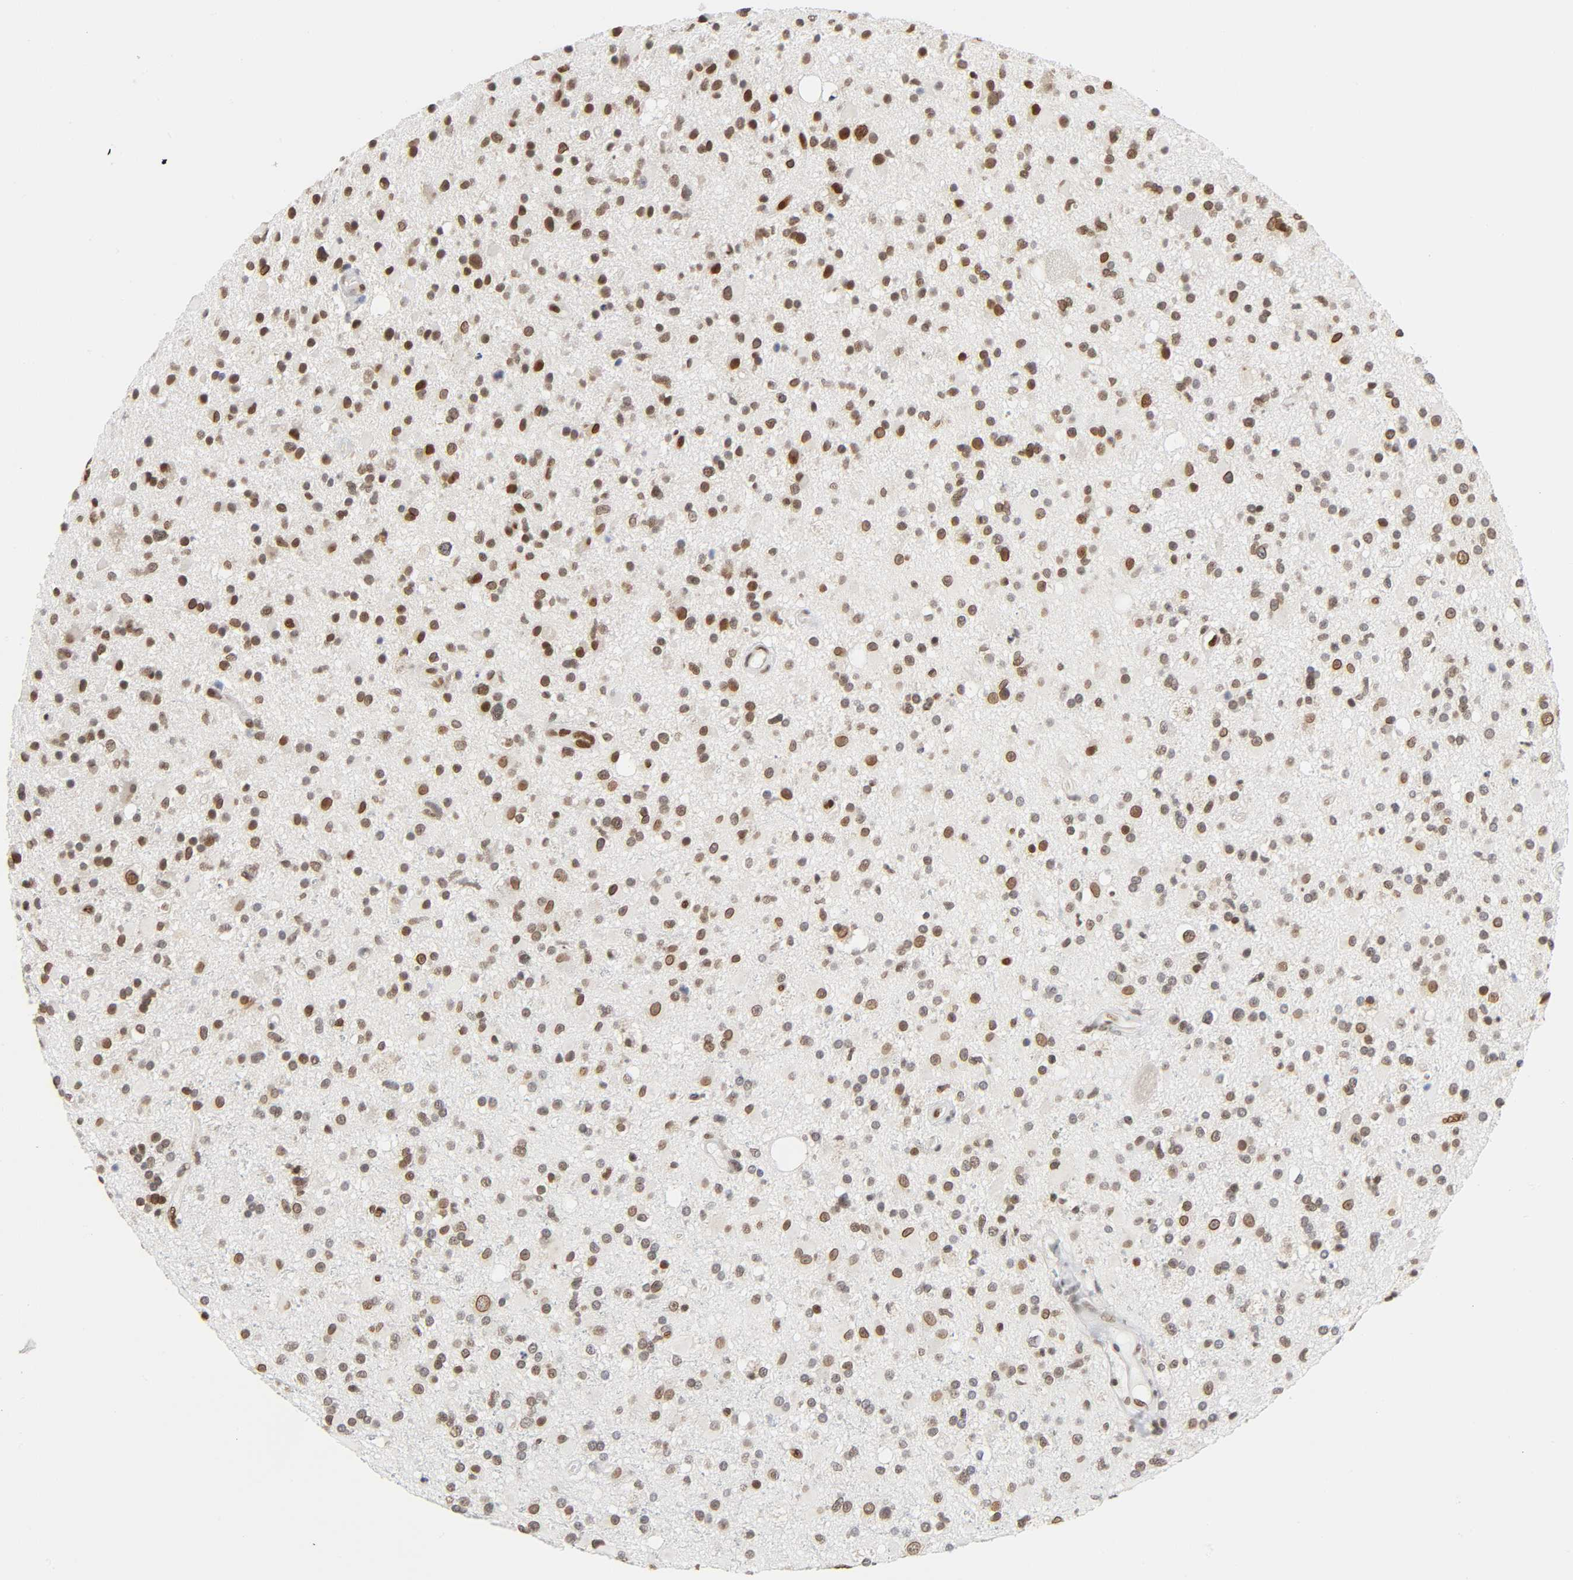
{"staining": {"intensity": "strong", "quantity": "25%-75%", "location": "nuclear"}, "tissue": "glioma", "cell_type": "Tumor cells", "image_type": "cancer", "snomed": [{"axis": "morphology", "description": "Glioma, malignant, High grade"}, {"axis": "topography", "description": "Brain"}], "caption": "A photomicrograph of glioma stained for a protein shows strong nuclear brown staining in tumor cells. The staining was performed using DAB, with brown indicating positive protein expression. Nuclei are stained blue with hematoxylin.", "gene": "SUMO1", "patient": {"sex": "male", "age": 33}}